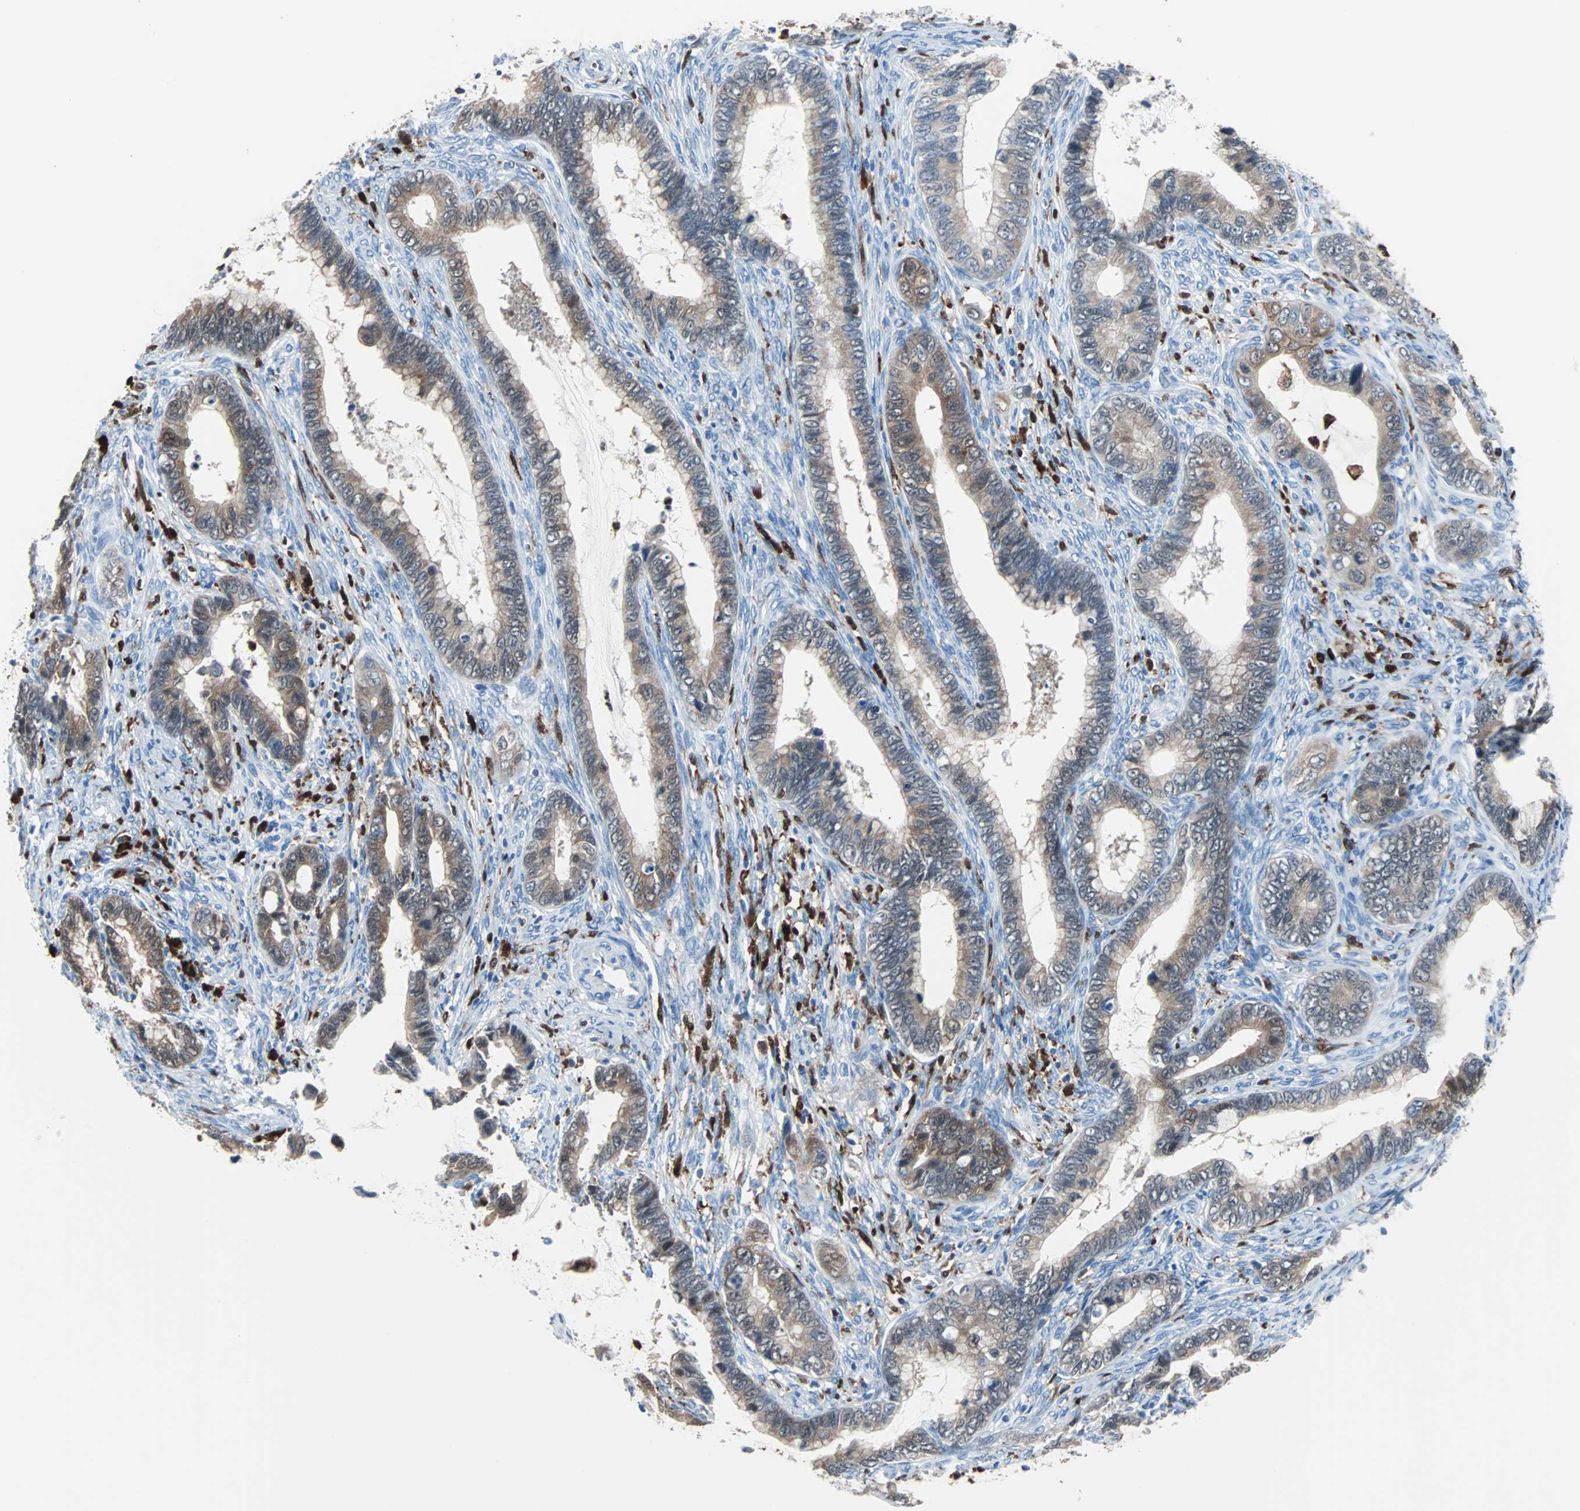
{"staining": {"intensity": "moderate", "quantity": "25%-75%", "location": "cytoplasmic/membranous"}, "tissue": "cervical cancer", "cell_type": "Tumor cells", "image_type": "cancer", "snomed": [{"axis": "morphology", "description": "Adenocarcinoma, NOS"}, {"axis": "topography", "description": "Cervix"}], "caption": "A brown stain shows moderate cytoplasmic/membranous staining of a protein in human adenocarcinoma (cervical) tumor cells. (DAB (3,3'-diaminobenzidine) IHC, brown staining for protein, blue staining for nuclei).", "gene": "SYK", "patient": {"sex": "female", "age": 44}}